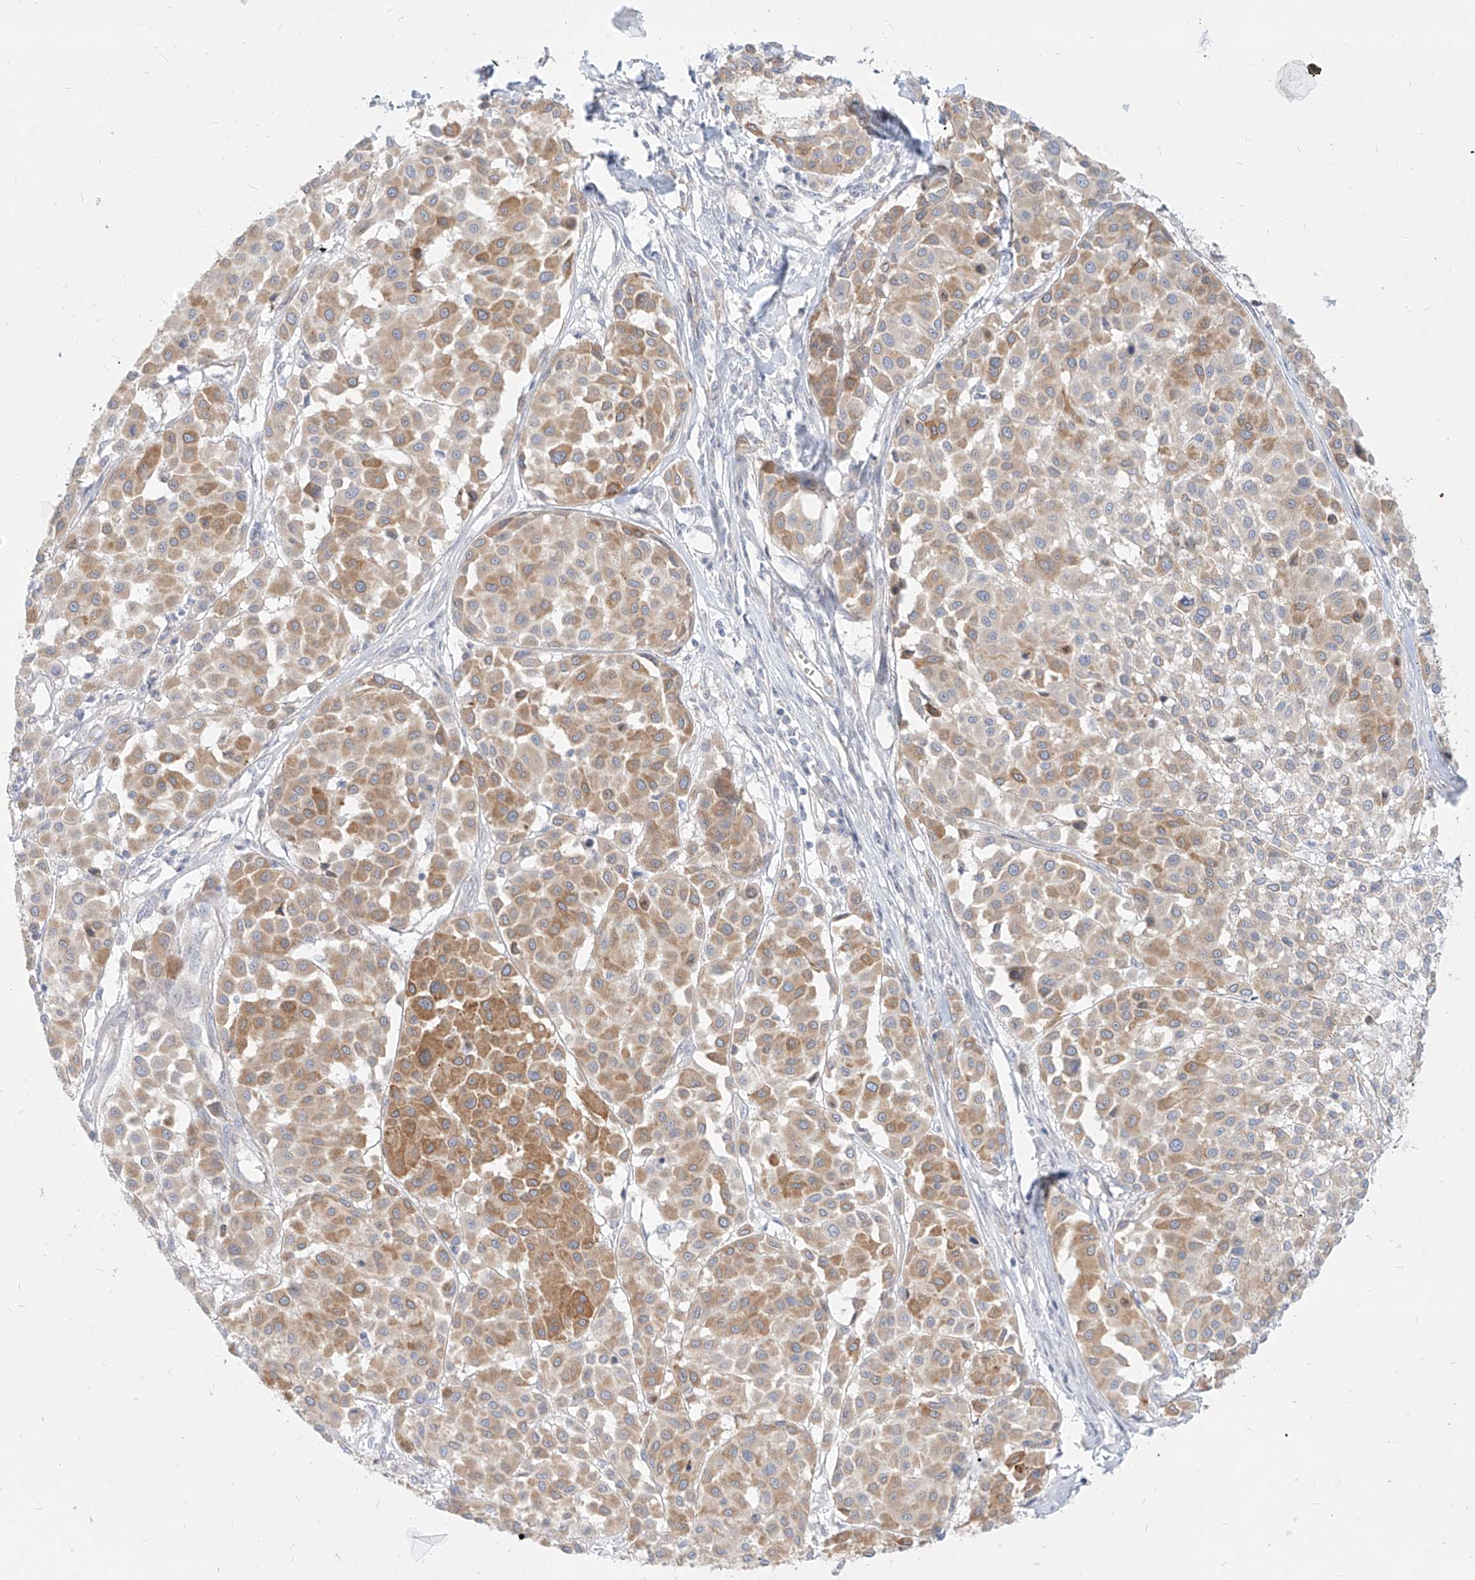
{"staining": {"intensity": "moderate", "quantity": ">75%", "location": "cytoplasmic/membranous"}, "tissue": "melanoma", "cell_type": "Tumor cells", "image_type": "cancer", "snomed": [{"axis": "morphology", "description": "Malignant melanoma, Metastatic site"}, {"axis": "topography", "description": "Soft tissue"}], "caption": "Brown immunohistochemical staining in malignant melanoma (metastatic site) shows moderate cytoplasmic/membranous staining in about >75% of tumor cells.", "gene": "ITPKB", "patient": {"sex": "male", "age": 41}}